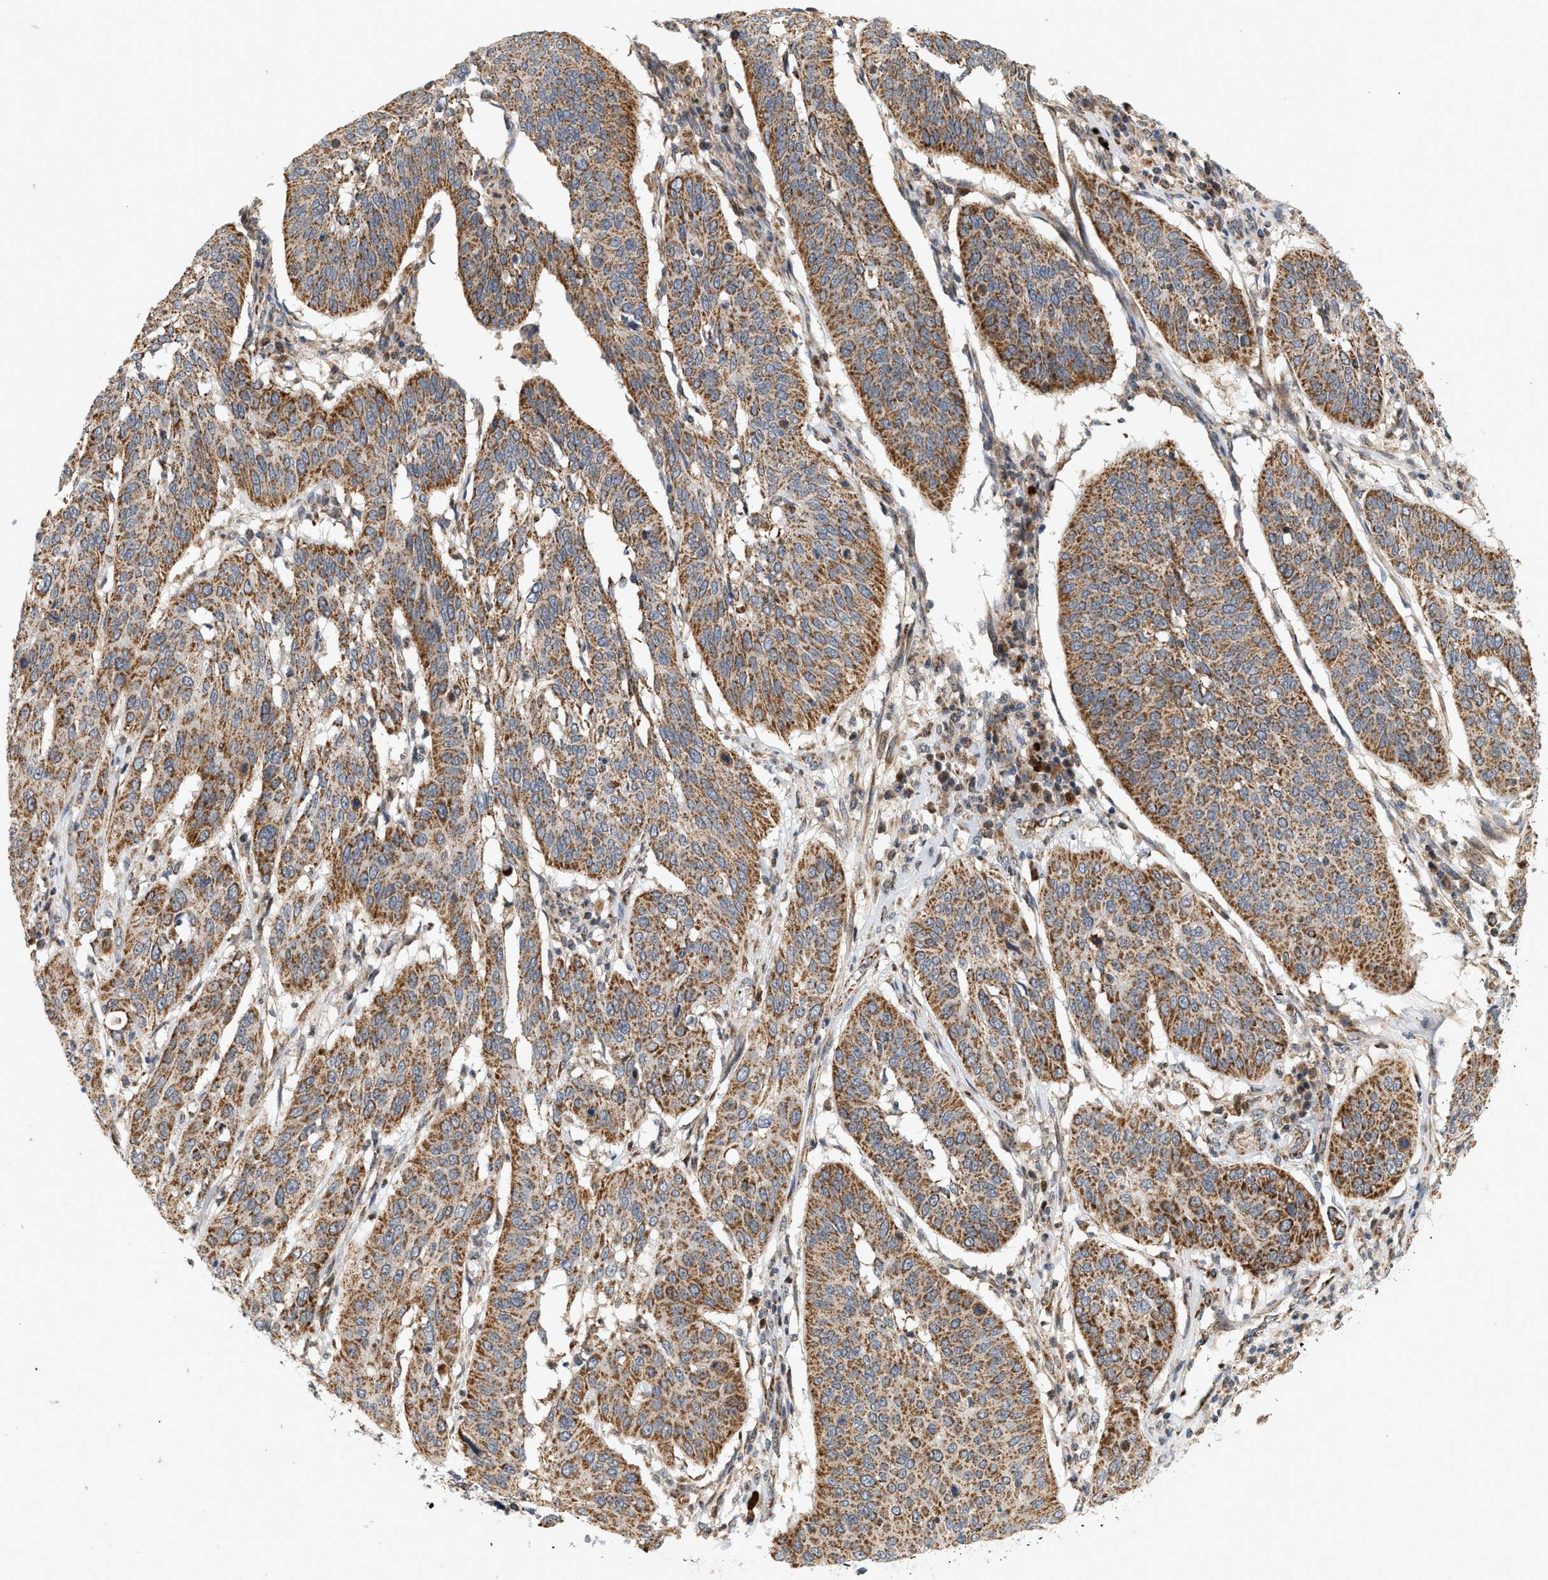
{"staining": {"intensity": "moderate", "quantity": ">75%", "location": "cytoplasmic/membranous"}, "tissue": "cervical cancer", "cell_type": "Tumor cells", "image_type": "cancer", "snomed": [{"axis": "morphology", "description": "Normal tissue, NOS"}, {"axis": "morphology", "description": "Squamous cell carcinoma, NOS"}, {"axis": "topography", "description": "Cervix"}], "caption": "Immunohistochemical staining of squamous cell carcinoma (cervical) displays medium levels of moderate cytoplasmic/membranous protein positivity in about >75% of tumor cells.", "gene": "MCU", "patient": {"sex": "female", "age": 39}}